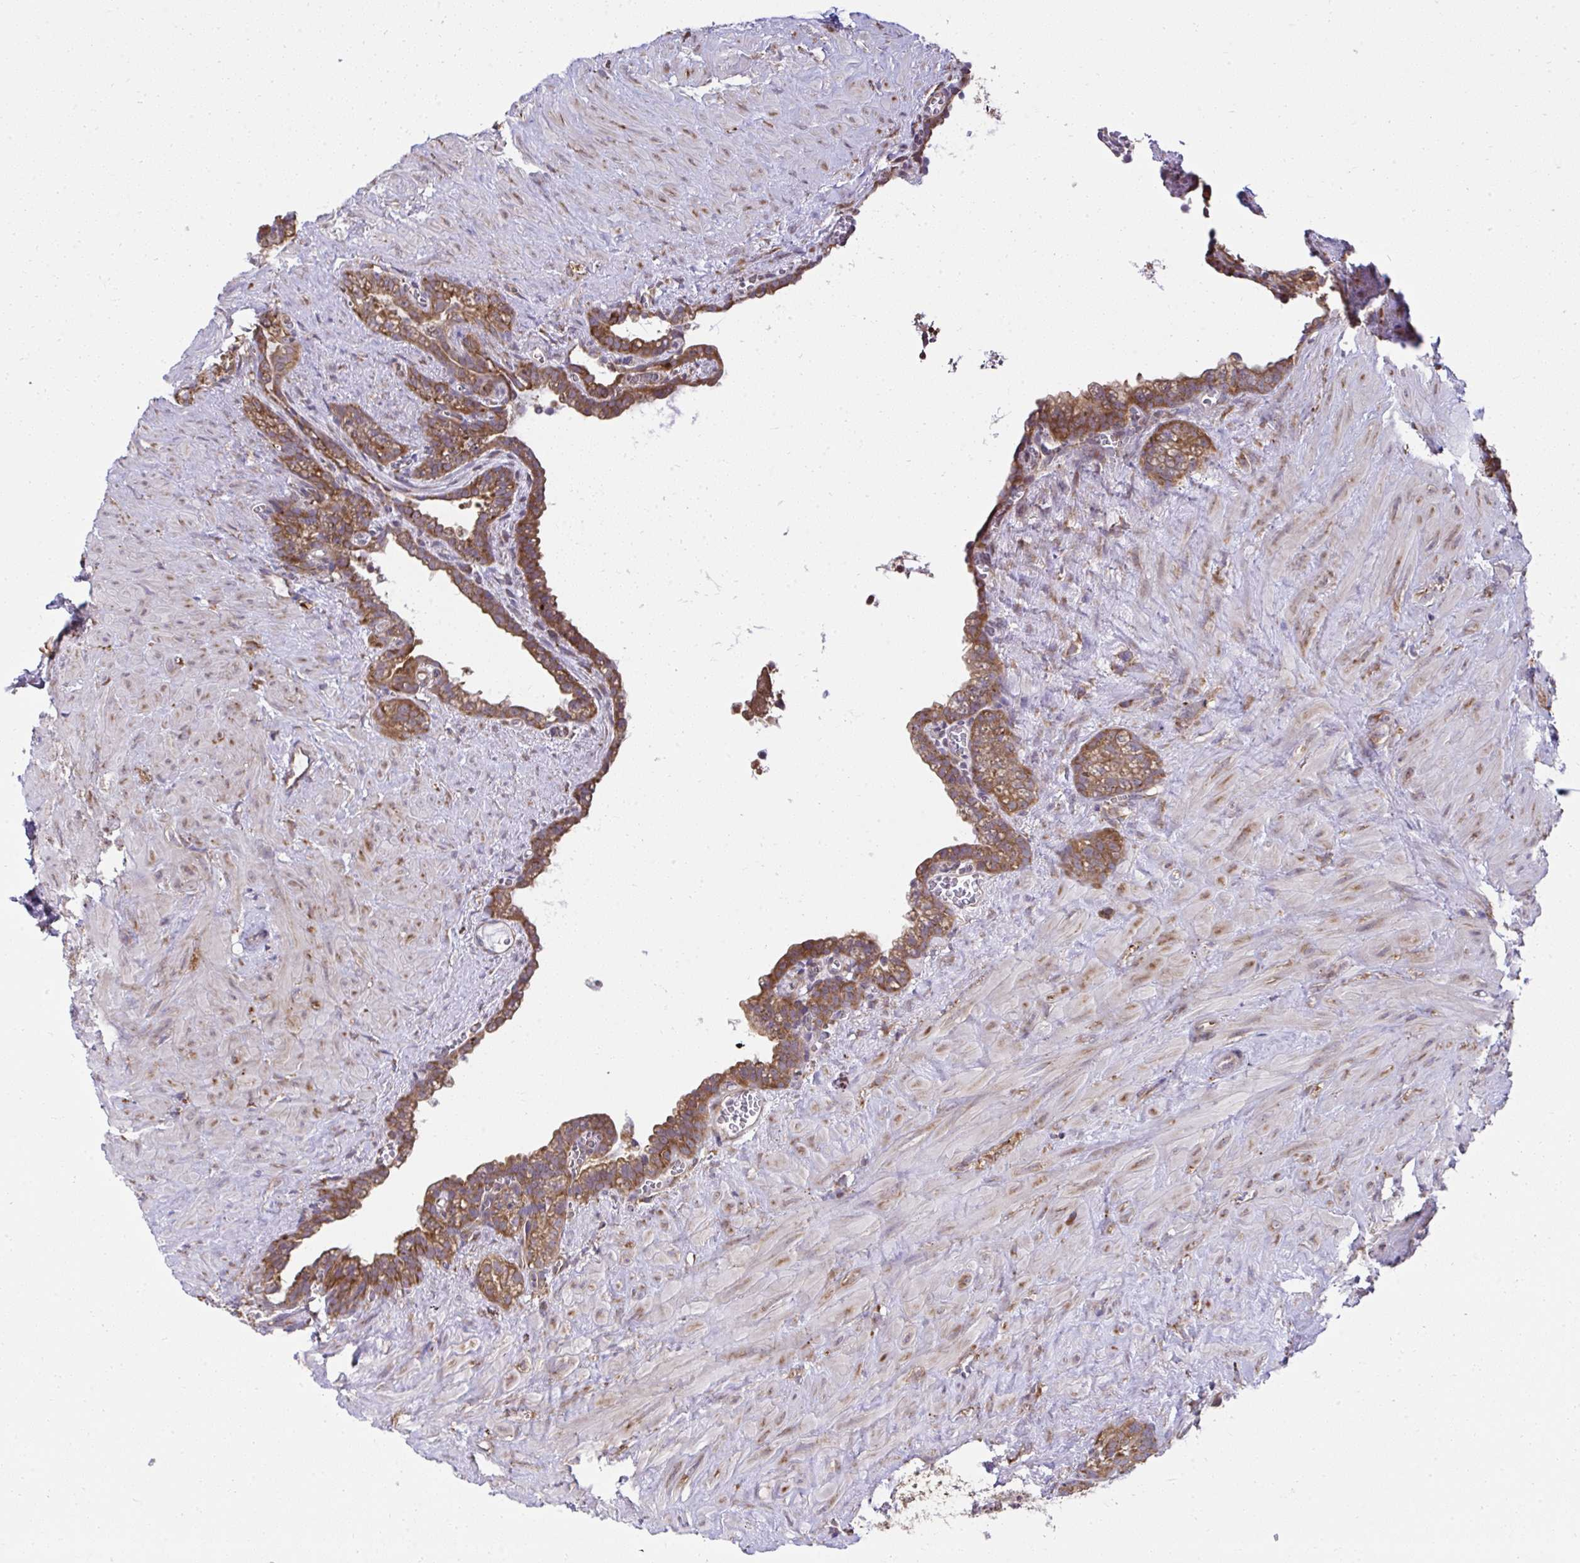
{"staining": {"intensity": "strong", "quantity": ">75%", "location": "cytoplasmic/membranous"}, "tissue": "seminal vesicle", "cell_type": "Glandular cells", "image_type": "normal", "snomed": [{"axis": "morphology", "description": "Normal tissue, NOS"}, {"axis": "topography", "description": "Seminal veicle"}], "caption": "Brown immunohistochemical staining in unremarkable human seminal vesicle displays strong cytoplasmic/membranous expression in approximately >75% of glandular cells. The staining was performed using DAB, with brown indicating positive protein expression. Nuclei are stained blue with hematoxylin.", "gene": "RPS7", "patient": {"sex": "male", "age": 76}}